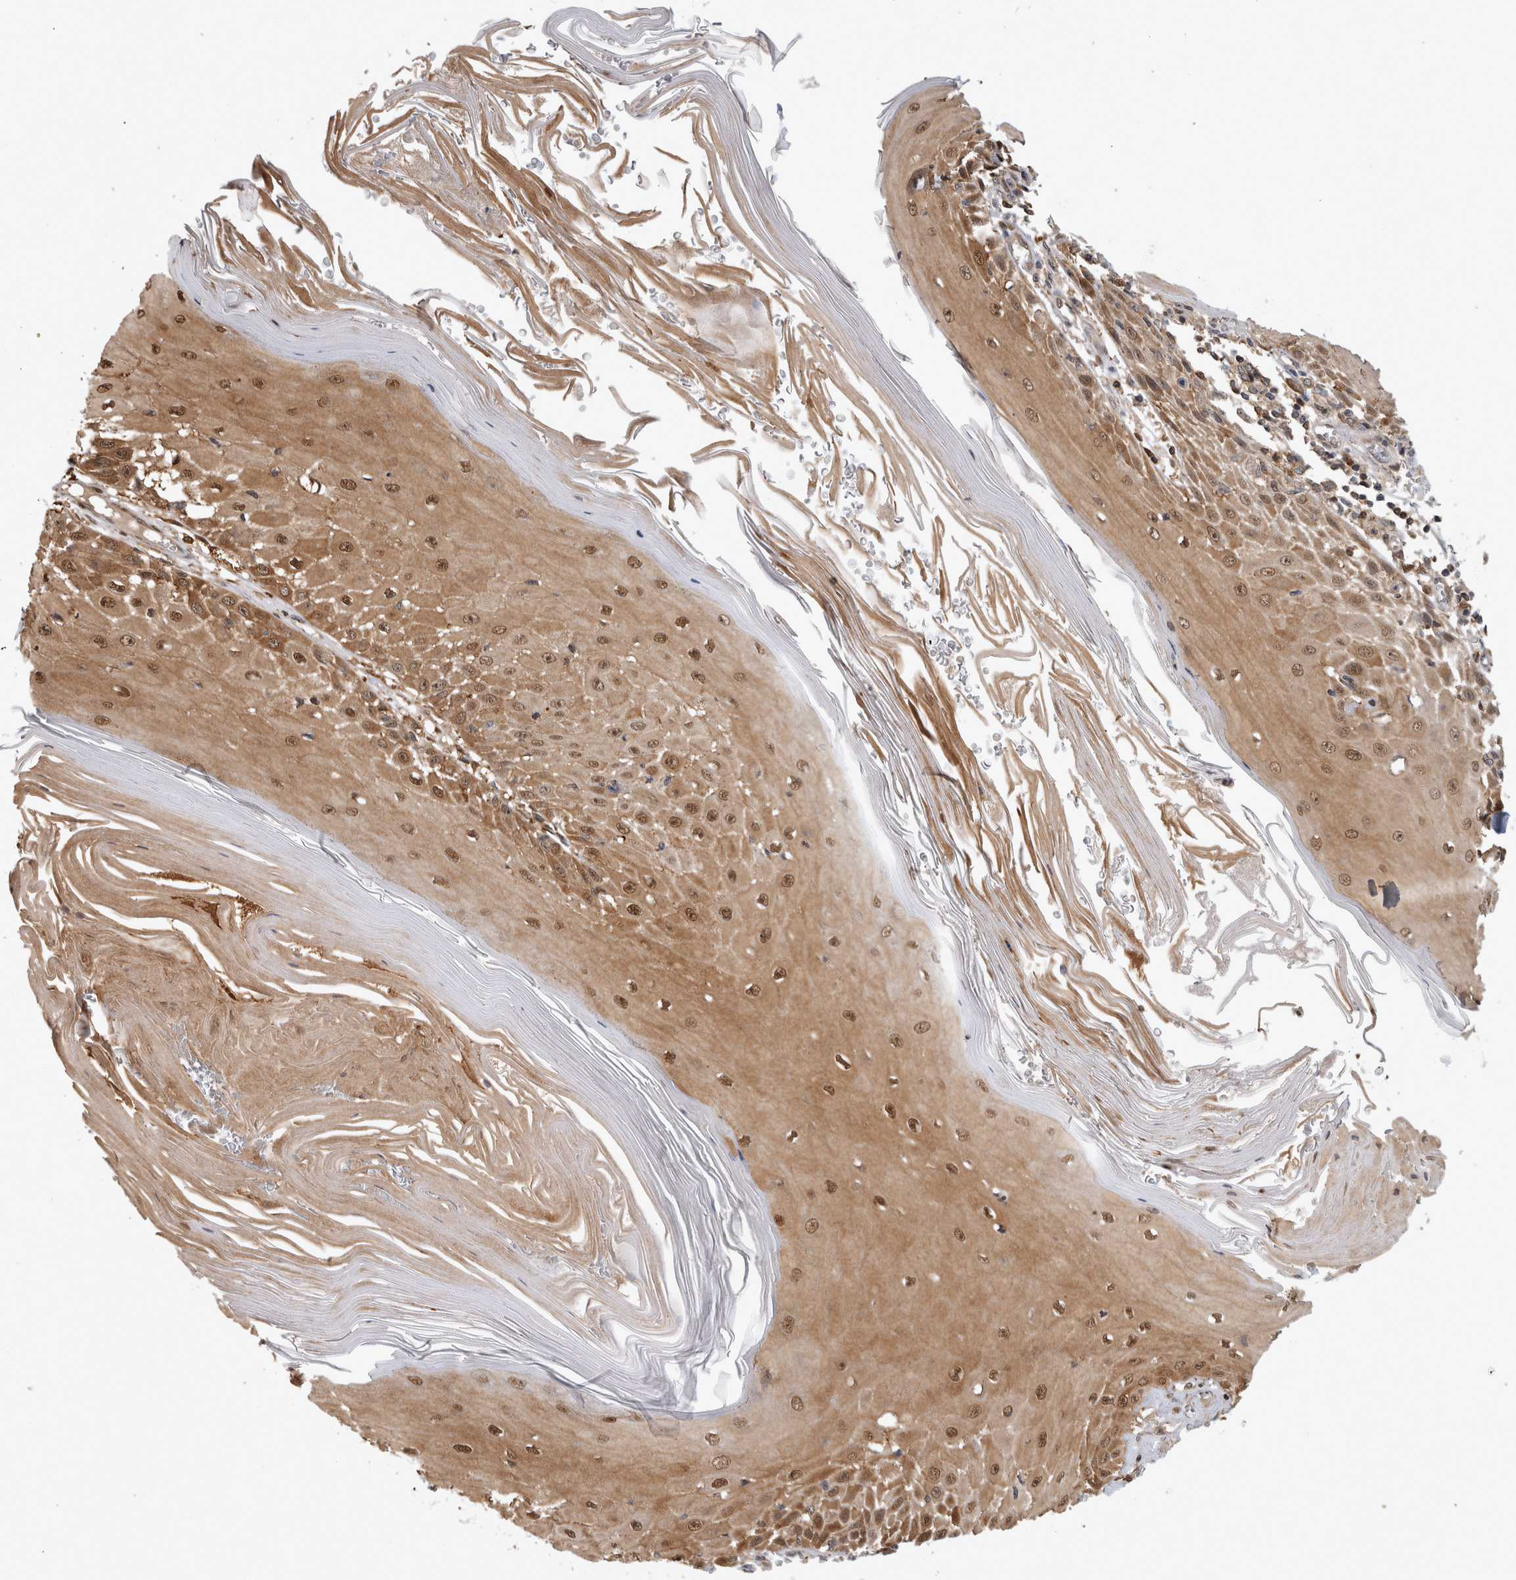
{"staining": {"intensity": "moderate", "quantity": ">75%", "location": "cytoplasmic/membranous,nuclear"}, "tissue": "skin cancer", "cell_type": "Tumor cells", "image_type": "cancer", "snomed": [{"axis": "morphology", "description": "Squamous cell carcinoma, NOS"}, {"axis": "topography", "description": "Skin"}], "caption": "DAB (3,3'-diaminobenzidine) immunohistochemical staining of skin cancer shows moderate cytoplasmic/membranous and nuclear protein expression in approximately >75% of tumor cells.", "gene": "ASTN2", "patient": {"sex": "female", "age": 73}}